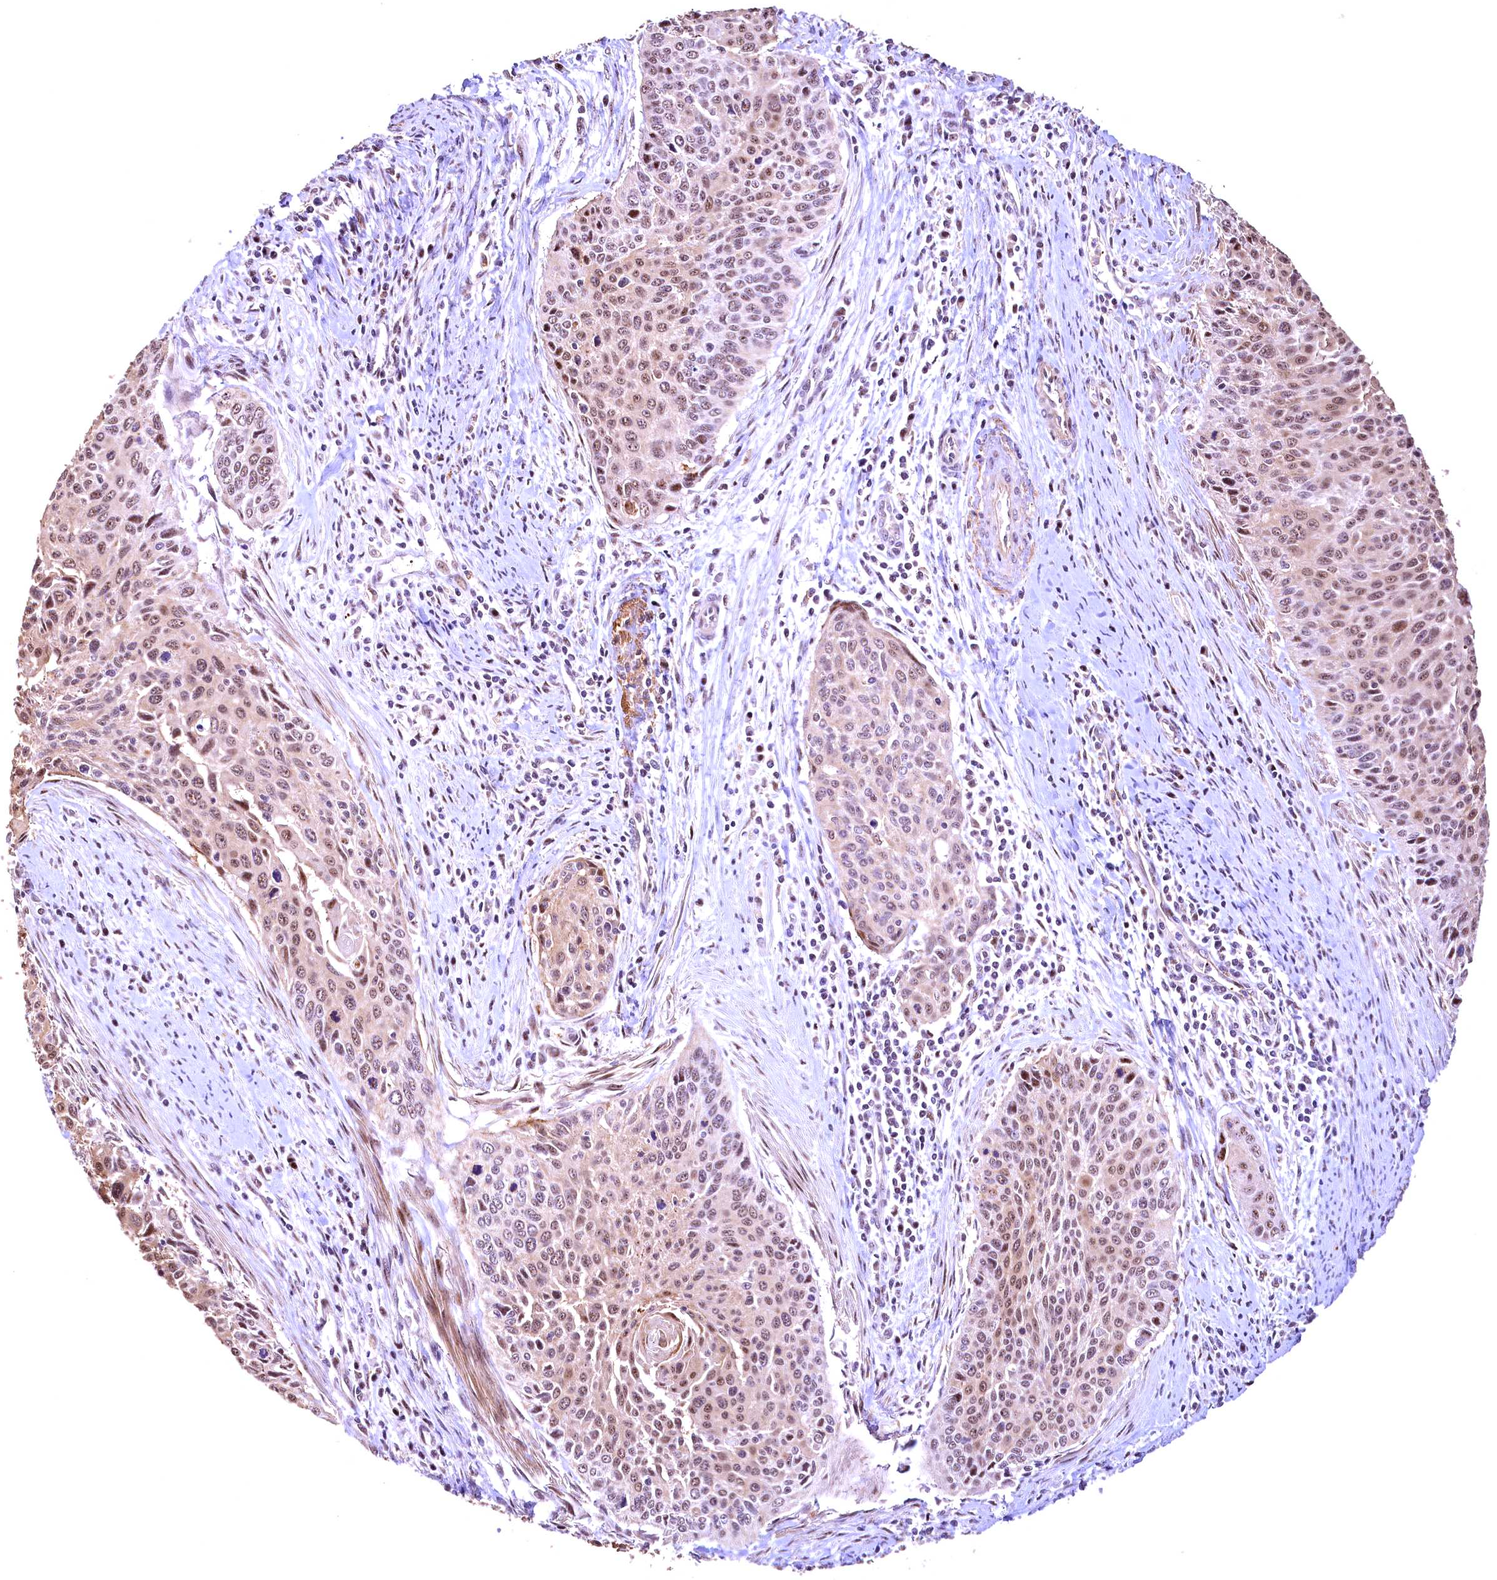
{"staining": {"intensity": "moderate", "quantity": "25%-75%", "location": "nuclear"}, "tissue": "cervical cancer", "cell_type": "Tumor cells", "image_type": "cancer", "snomed": [{"axis": "morphology", "description": "Squamous cell carcinoma, NOS"}, {"axis": "topography", "description": "Cervix"}], "caption": "Human cervical cancer (squamous cell carcinoma) stained for a protein (brown) exhibits moderate nuclear positive positivity in approximately 25%-75% of tumor cells.", "gene": "FUZ", "patient": {"sex": "female", "age": 55}}